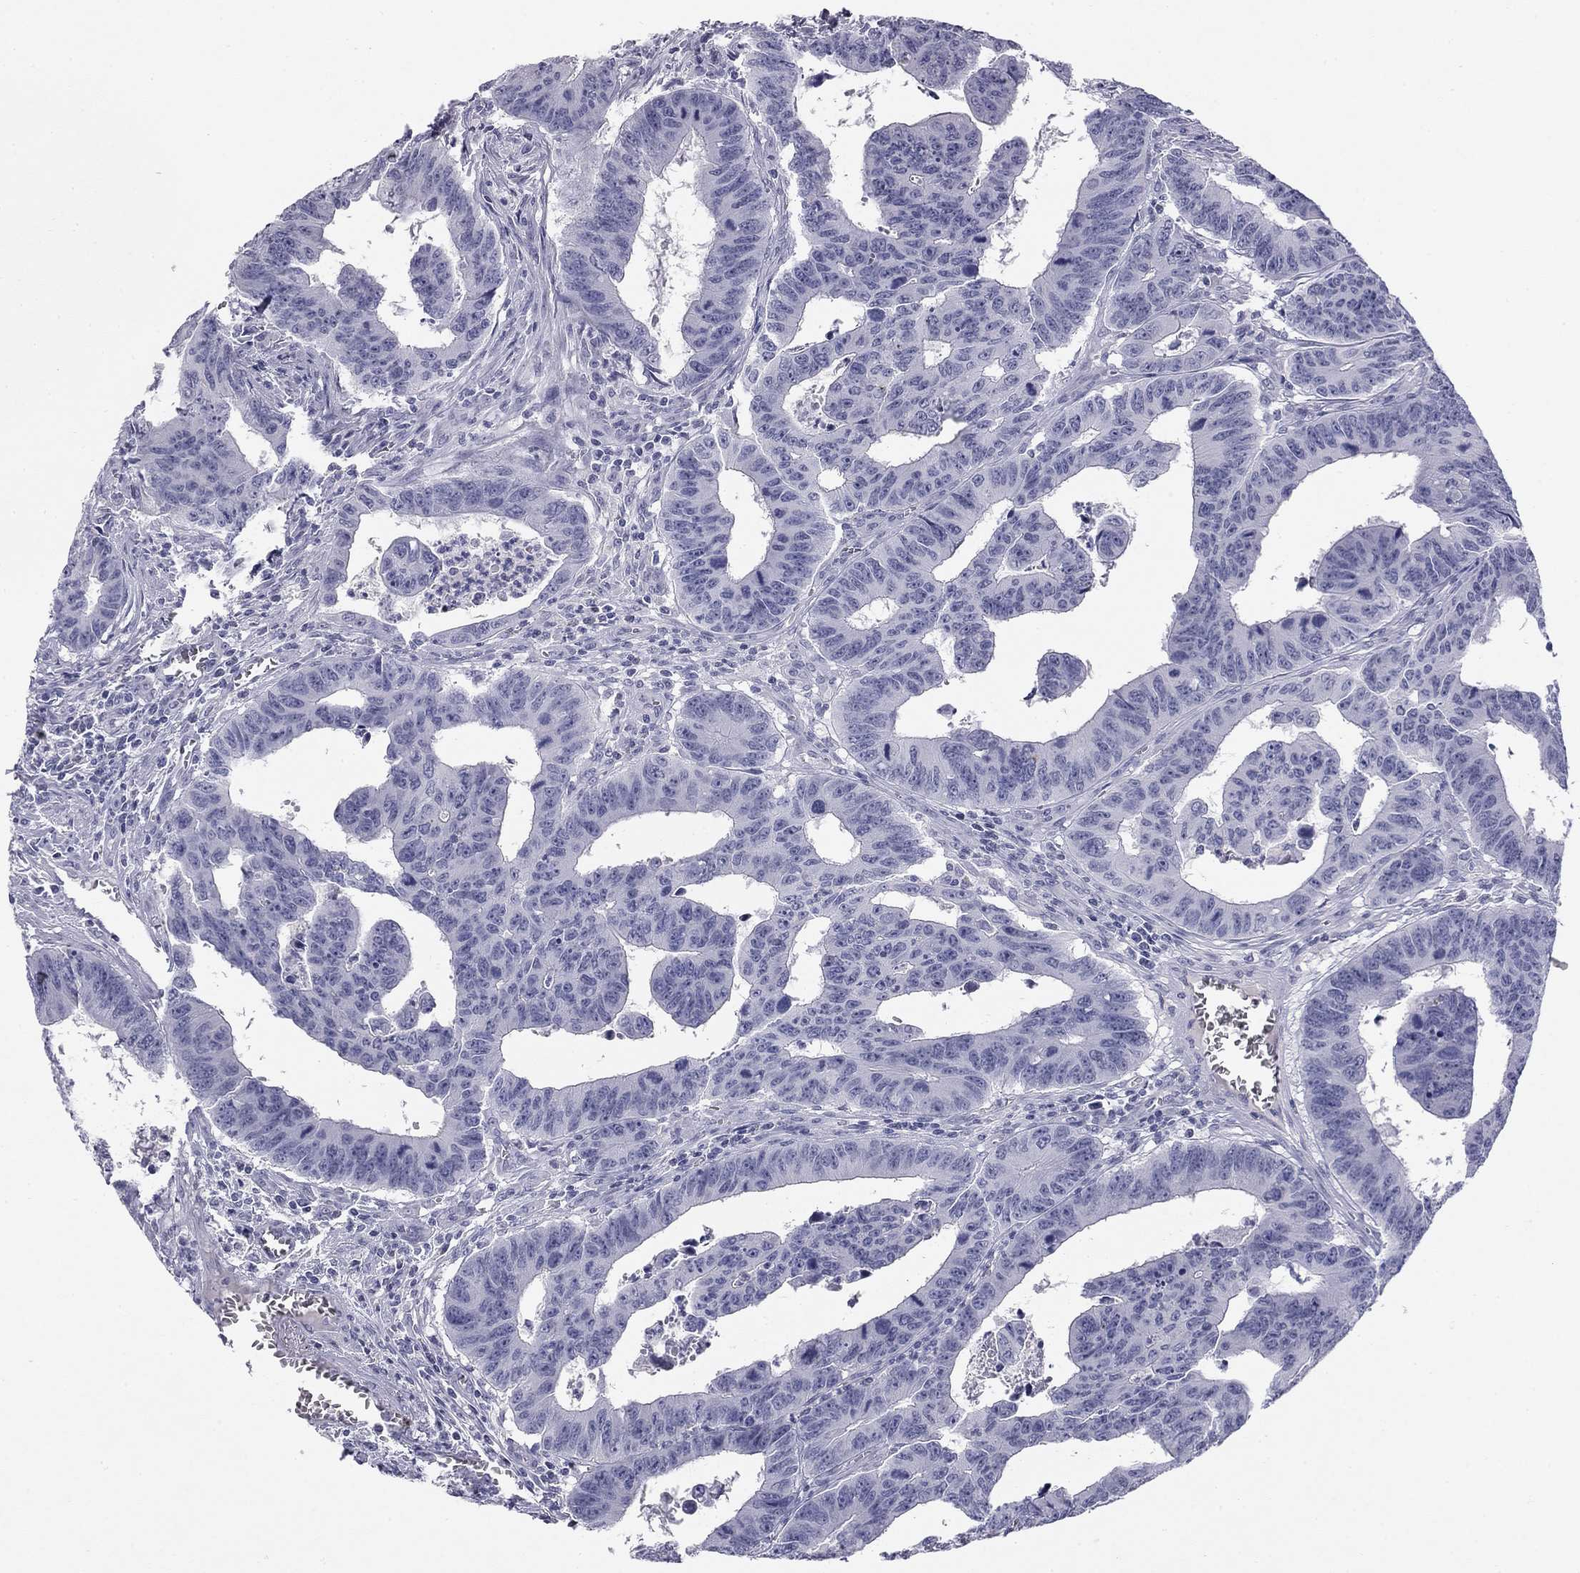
{"staining": {"intensity": "negative", "quantity": "none", "location": "none"}, "tissue": "colorectal cancer", "cell_type": "Tumor cells", "image_type": "cancer", "snomed": [{"axis": "morphology", "description": "Adenocarcinoma, NOS"}, {"axis": "topography", "description": "Appendix"}, {"axis": "topography", "description": "Colon"}, {"axis": "topography", "description": "Cecum"}, {"axis": "topography", "description": "Colon asc"}], "caption": "Adenocarcinoma (colorectal) was stained to show a protein in brown. There is no significant positivity in tumor cells.", "gene": "TFAP2B", "patient": {"sex": "female", "age": 85}}